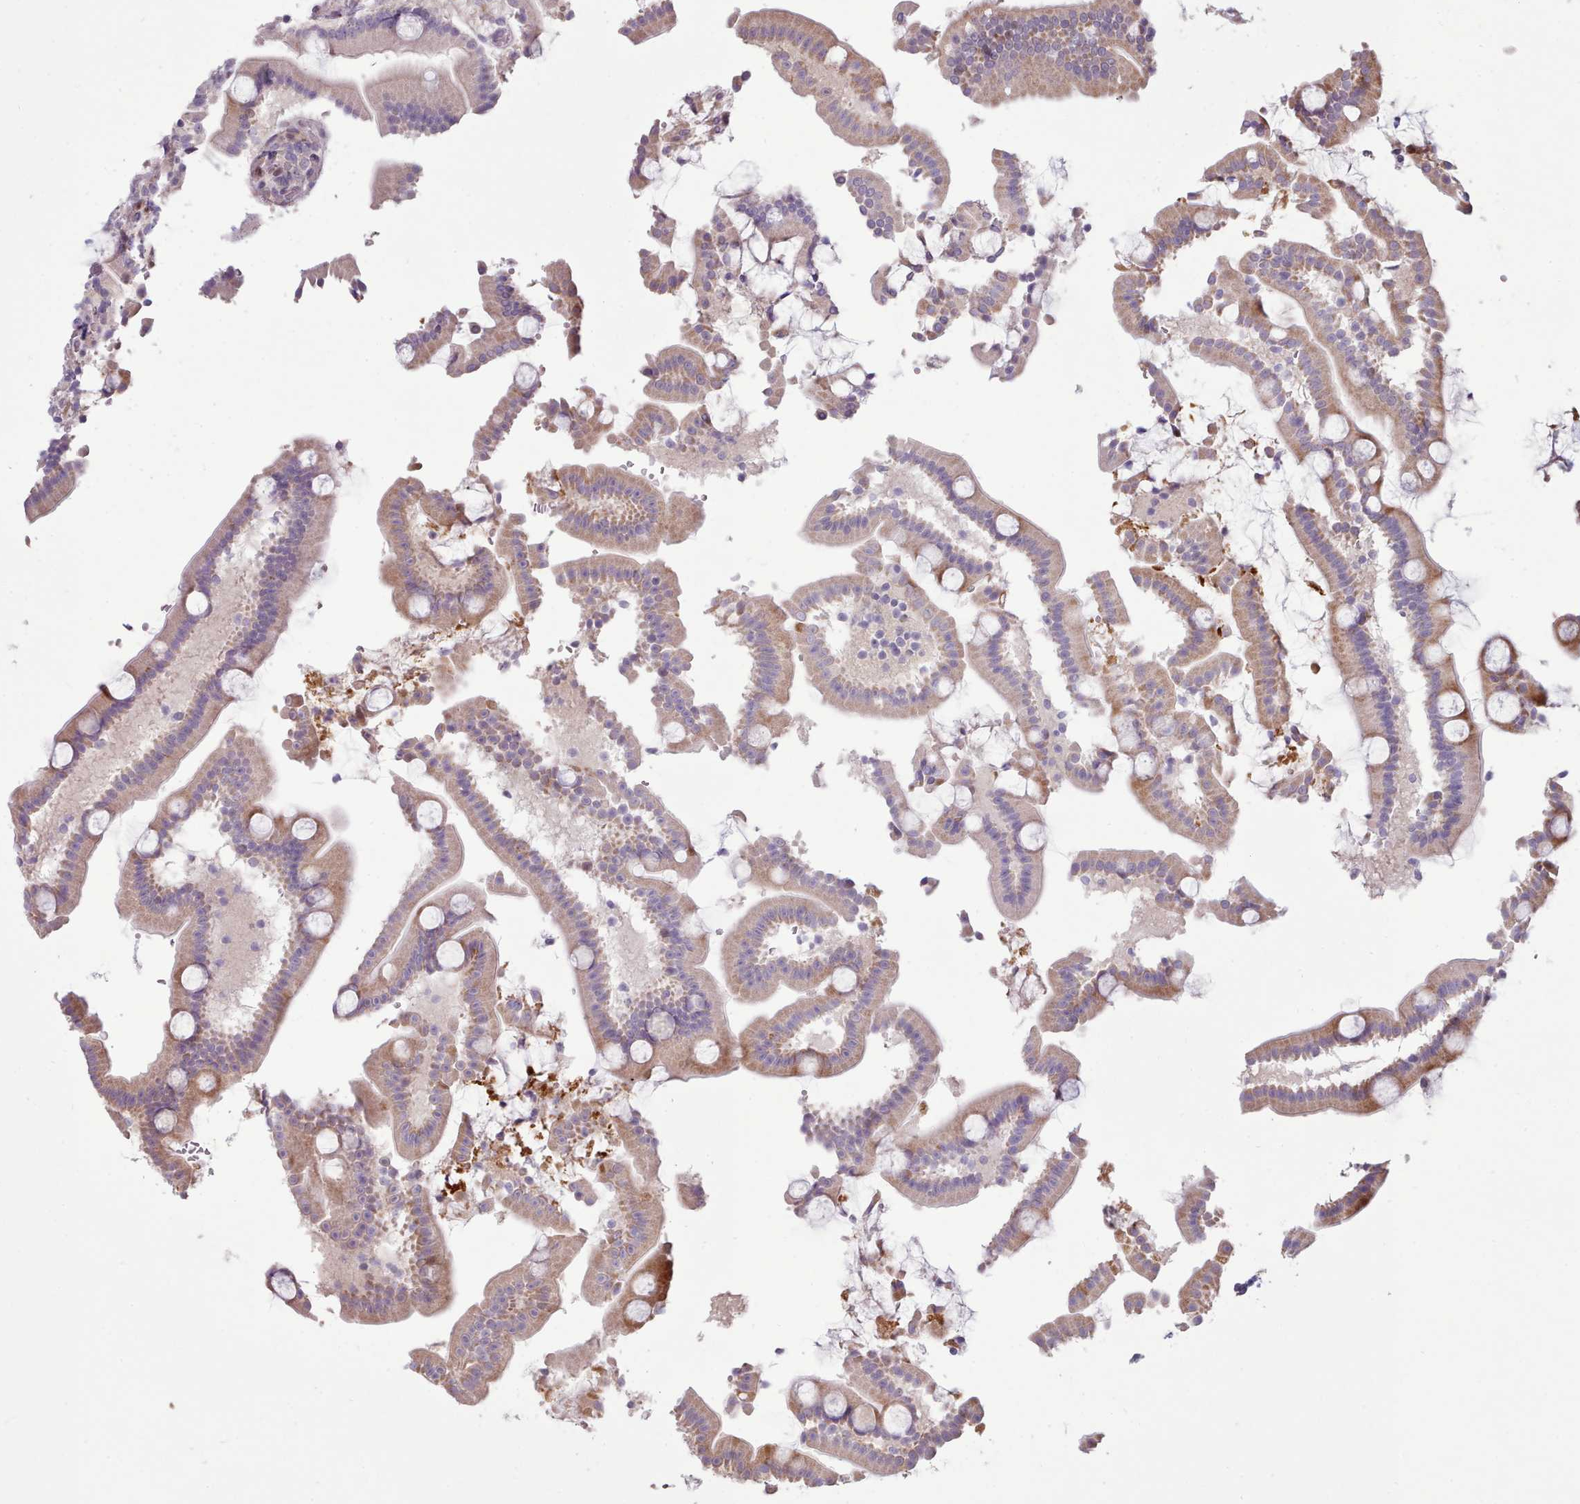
{"staining": {"intensity": "moderate", "quantity": "<25%", "location": "cytoplasmic/membranous"}, "tissue": "duodenum", "cell_type": "Glandular cells", "image_type": "normal", "snomed": [{"axis": "morphology", "description": "Normal tissue, NOS"}, {"axis": "topography", "description": "Duodenum"}], "caption": "Duodenum stained with immunohistochemistry (IHC) exhibits moderate cytoplasmic/membranous staining in approximately <25% of glandular cells. (brown staining indicates protein expression, while blue staining denotes nuclei).", "gene": "PPP3R1", "patient": {"sex": "male", "age": 55}}